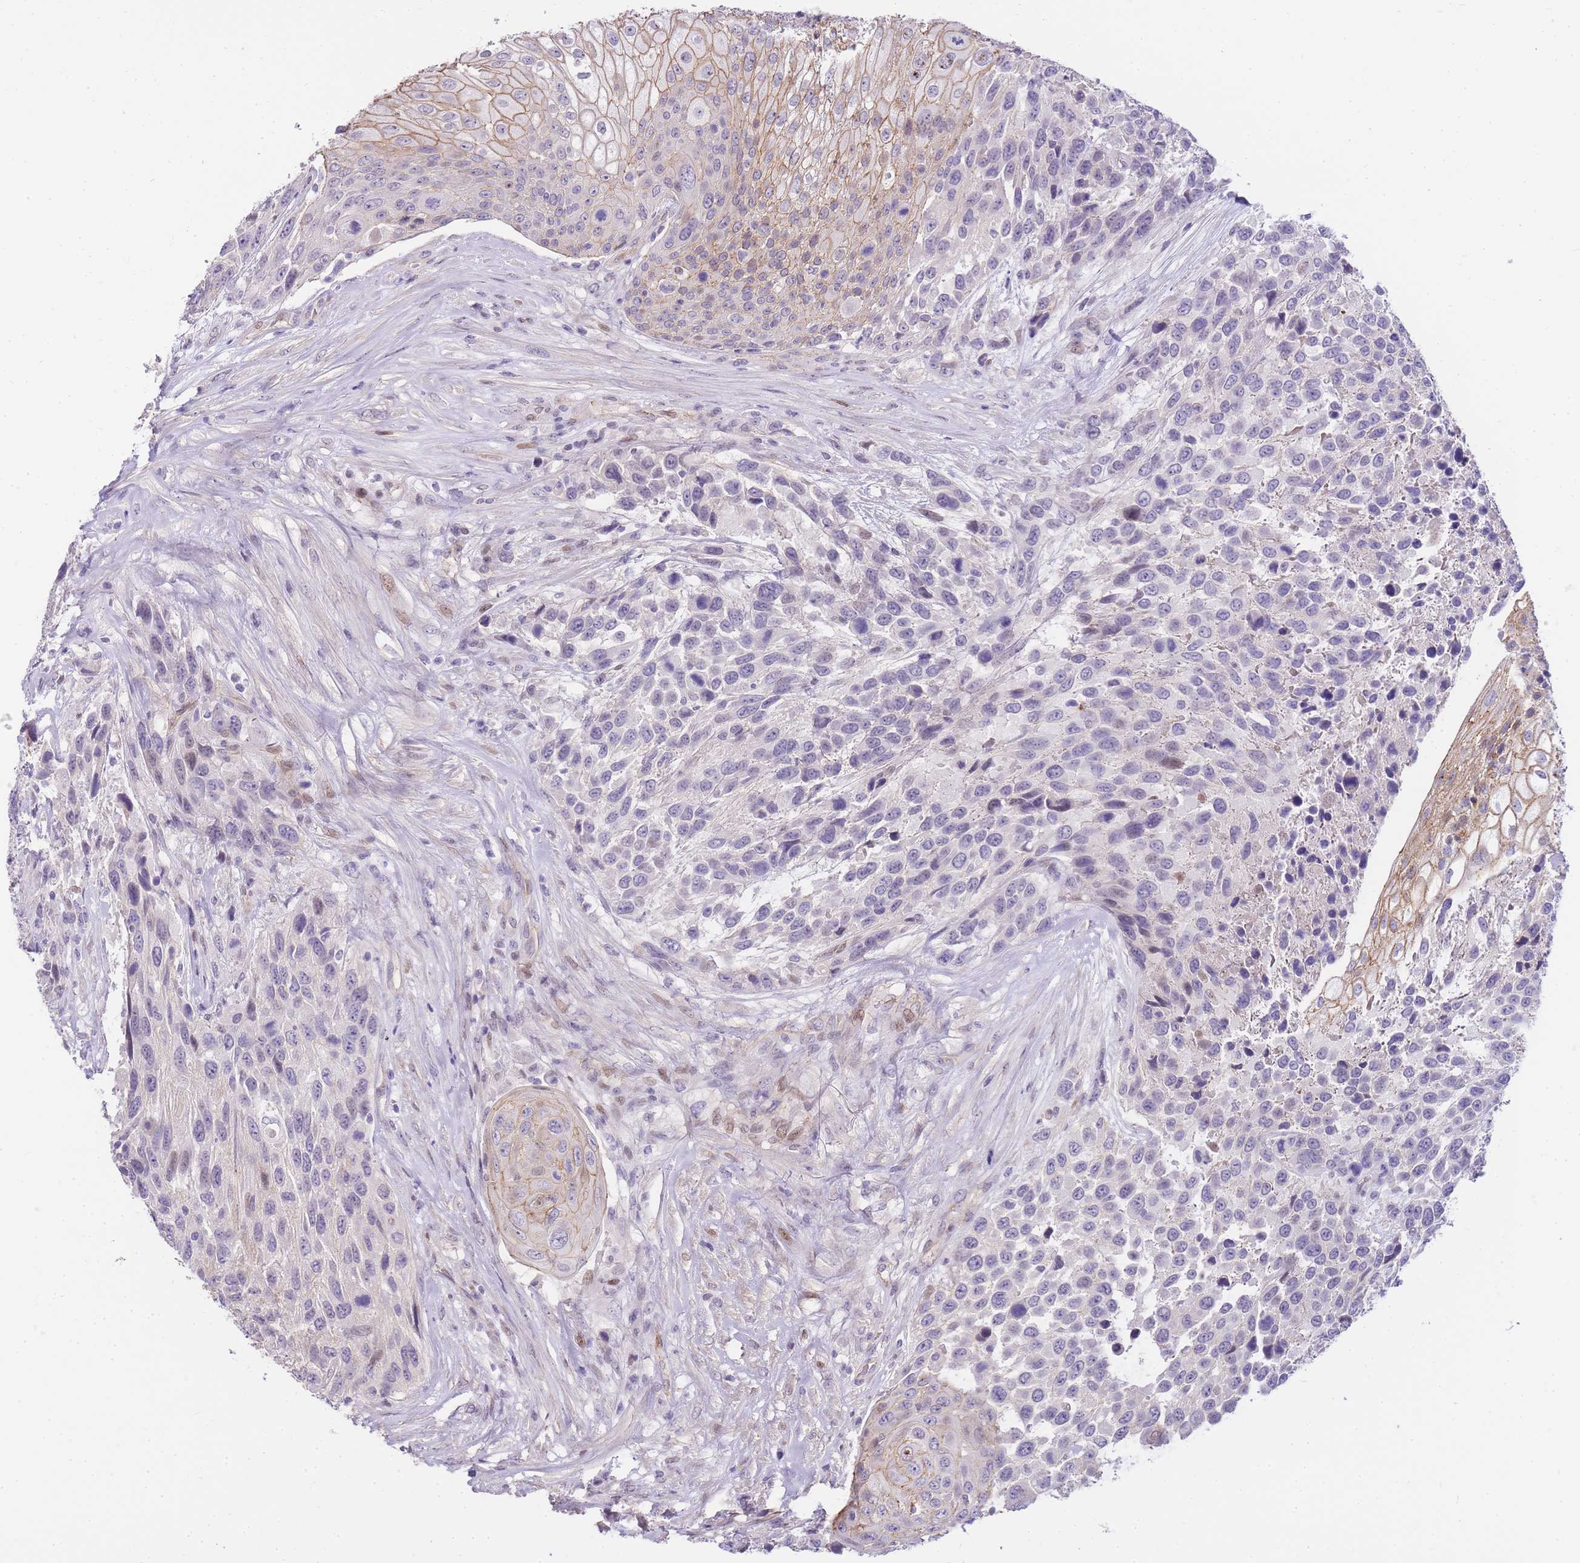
{"staining": {"intensity": "weak", "quantity": "<25%", "location": "cytoplasmic/membranous"}, "tissue": "urothelial cancer", "cell_type": "Tumor cells", "image_type": "cancer", "snomed": [{"axis": "morphology", "description": "Urothelial carcinoma, High grade"}, {"axis": "topography", "description": "Urinary bladder"}], "caption": "Histopathology image shows no protein staining in tumor cells of urothelial cancer tissue.", "gene": "CLBA1", "patient": {"sex": "female", "age": 70}}